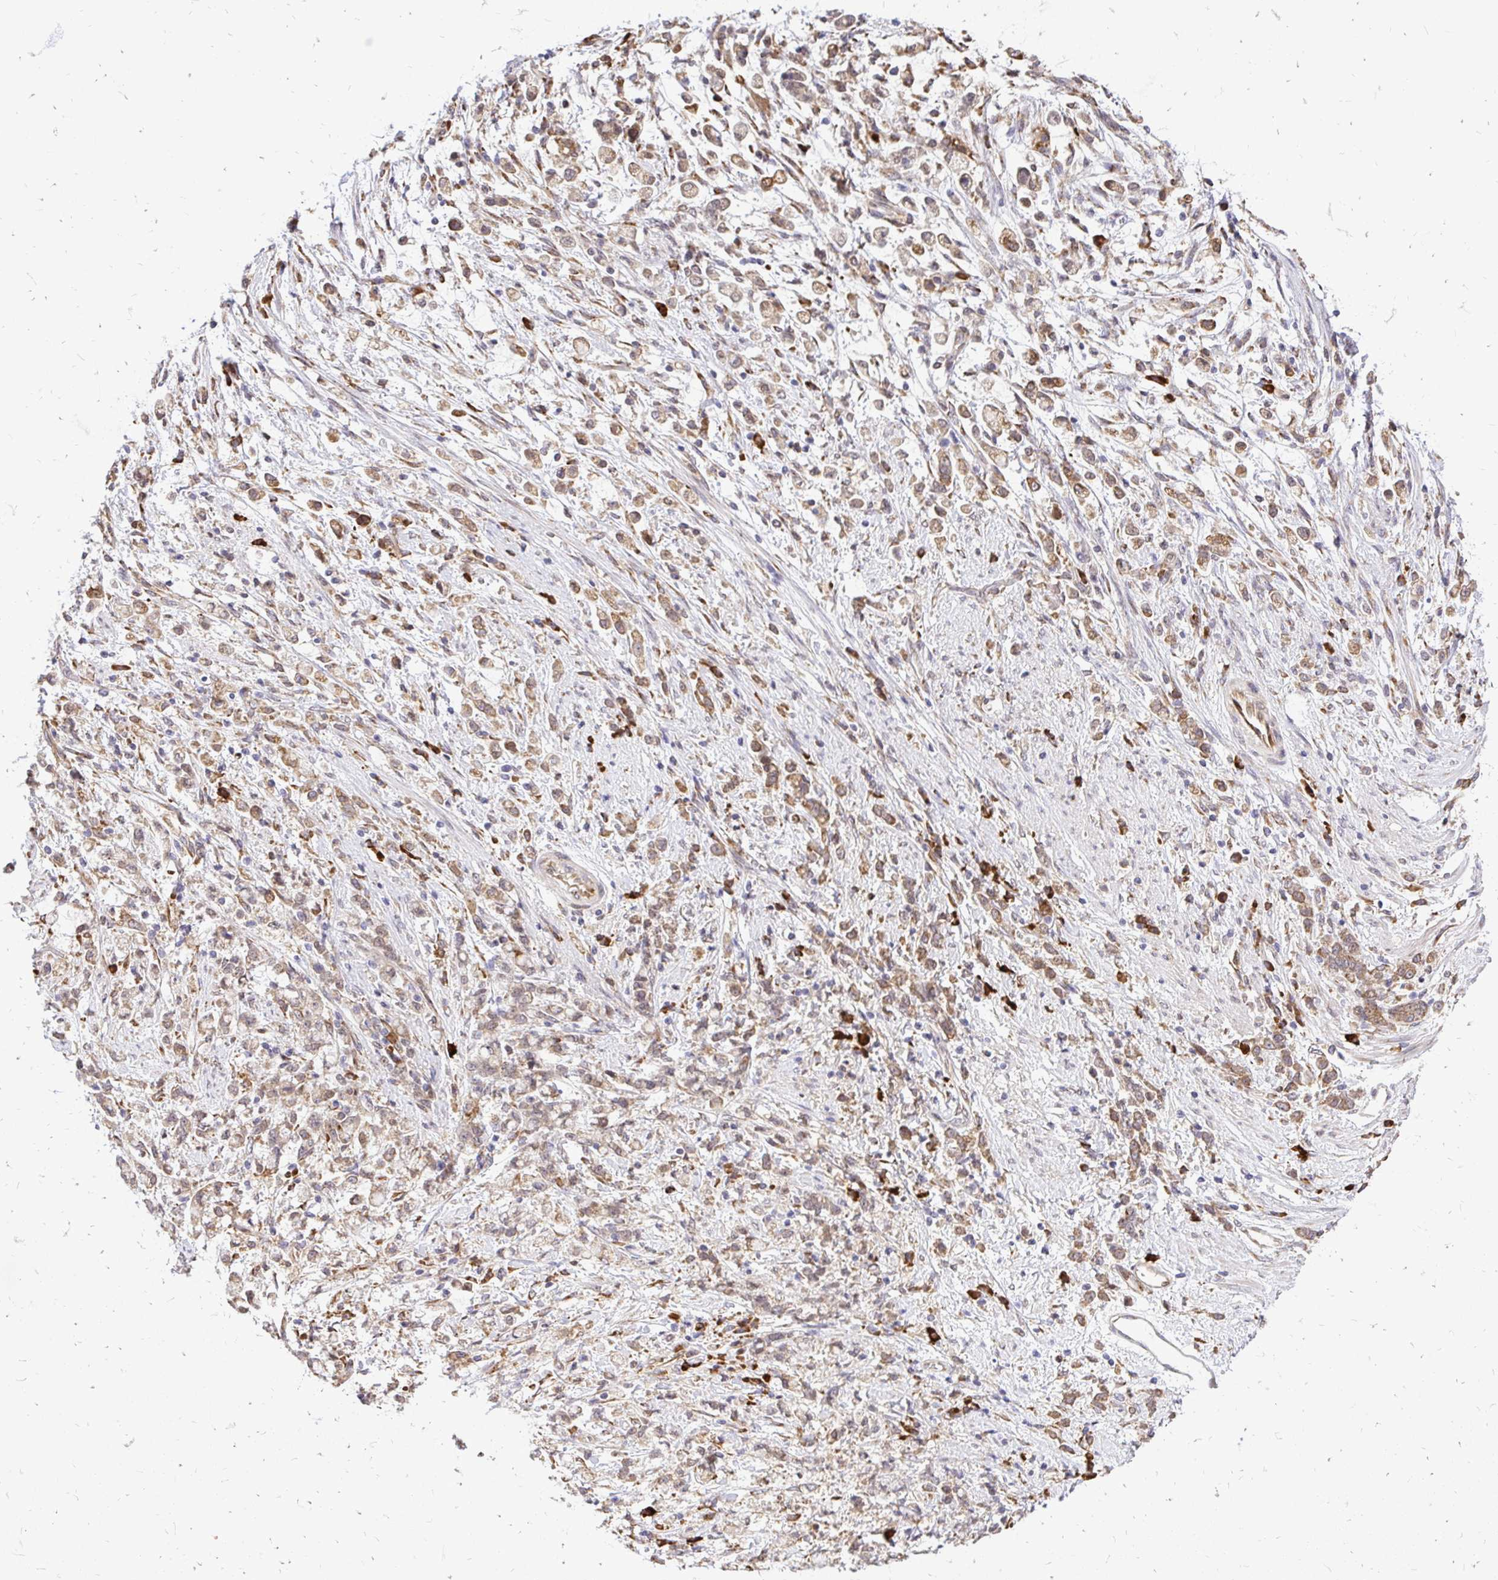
{"staining": {"intensity": "moderate", "quantity": "25%-75%", "location": "cytoplasmic/membranous"}, "tissue": "stomach cancer", "cell_type": "Tumor cells", "image_type": "cancer", "snomed": [{"axis": "morphology", "description": "Adenocarcinoma, NOS"}, {"axis": "topography", "description": "Stomach"}], "caption": "This is an image of immunohistochemistry staining of adenocarcinoma (stomach), which shows moderate positivity in the cytoplasmic/membranous of tumor cells.", "gene": "NAALAD2", "patient": {"sex": "female", "age": 60}}